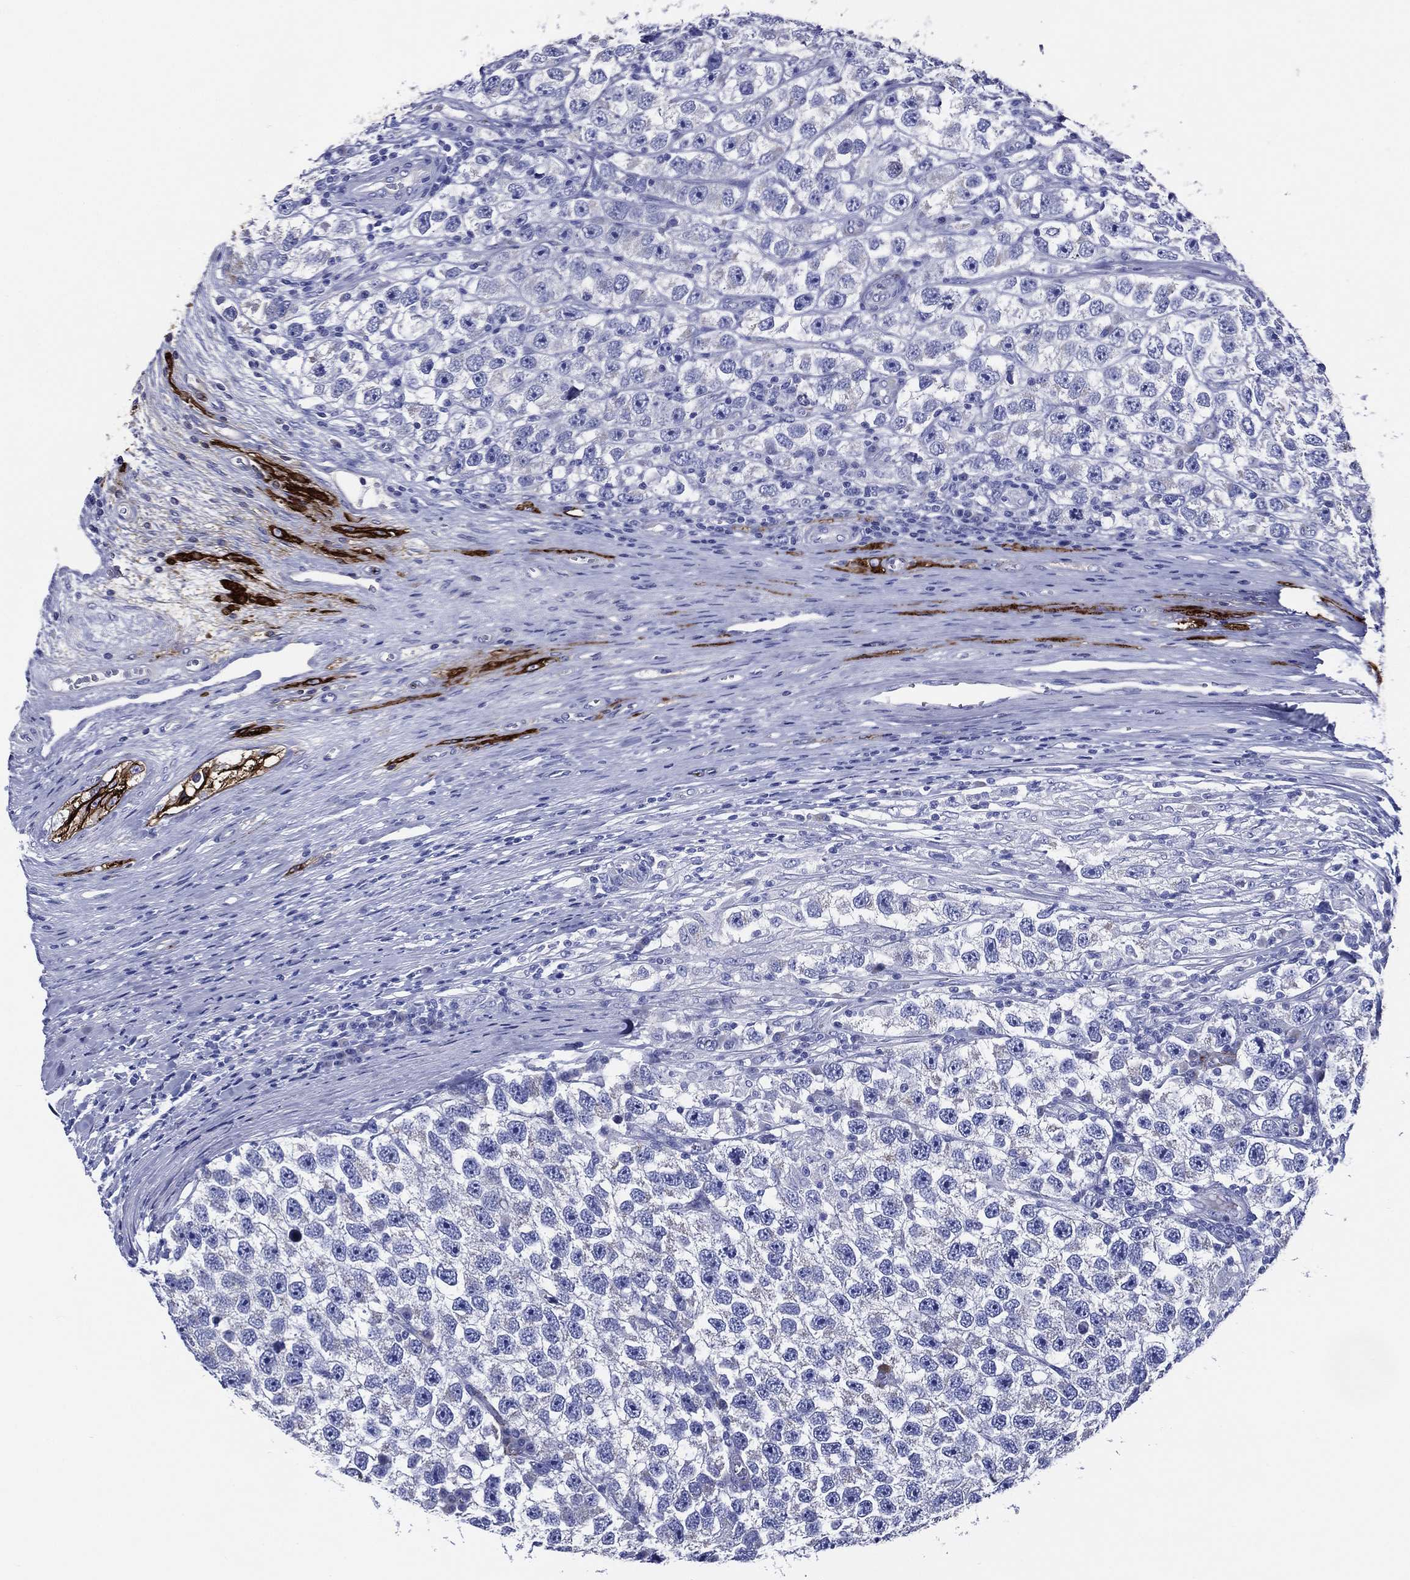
{"staining": {"intensity": "negative", "quantity": "none", "location": "none"}, "tissue": "testis cancer", "cell_type": "Tumor cells", "image_type": "cancer", "snomed": [{"axis": "morphology", "description": "Seminoma, NOS"}, {"axis": "topography", "description": "Testis"}], "caption": "The histopathology image exhibits no staining of tumor cells in testis cancer (seminoma).", "gene": "ACE2", "patient": {"sex": "male", "age": 26}}